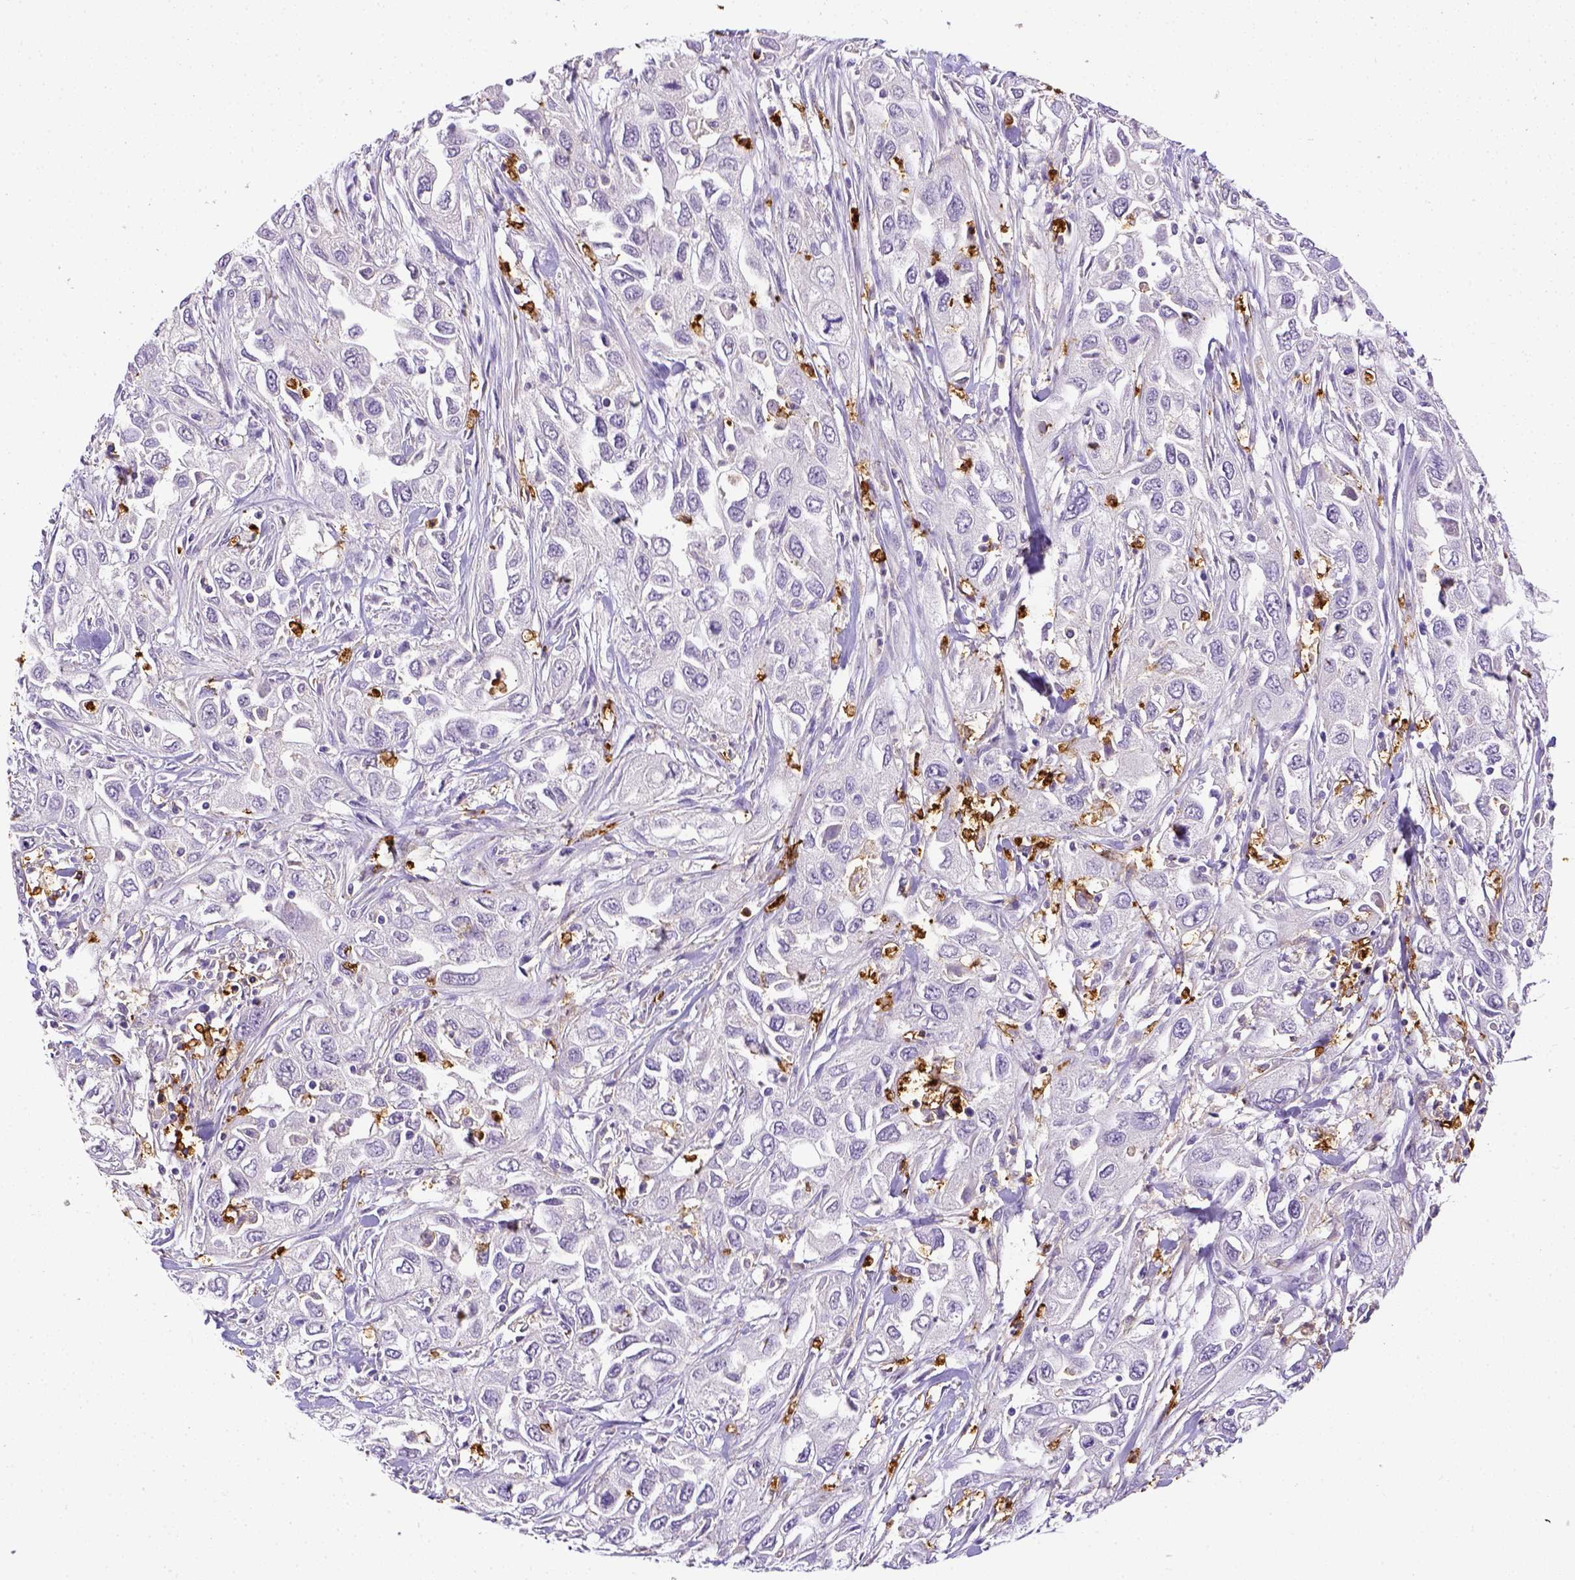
{"staining": {"intensity": "negative", "quantity": "none", "location": "none"}, "tissue": "urothelial cancer", "cell_type": "Tumor cells", "image_type": "cancer", "snomed": [{"axis": "morphology", "description": "Urothelial carcinoma, High grade"}, {"axis": "topography", "description": "Urinary bladder"}], "caption": "Tumor cells show no significant protein staining in urothelial cancer.", "gene": "ITGAM", "patient": {"sex": "male", "age": 76}}